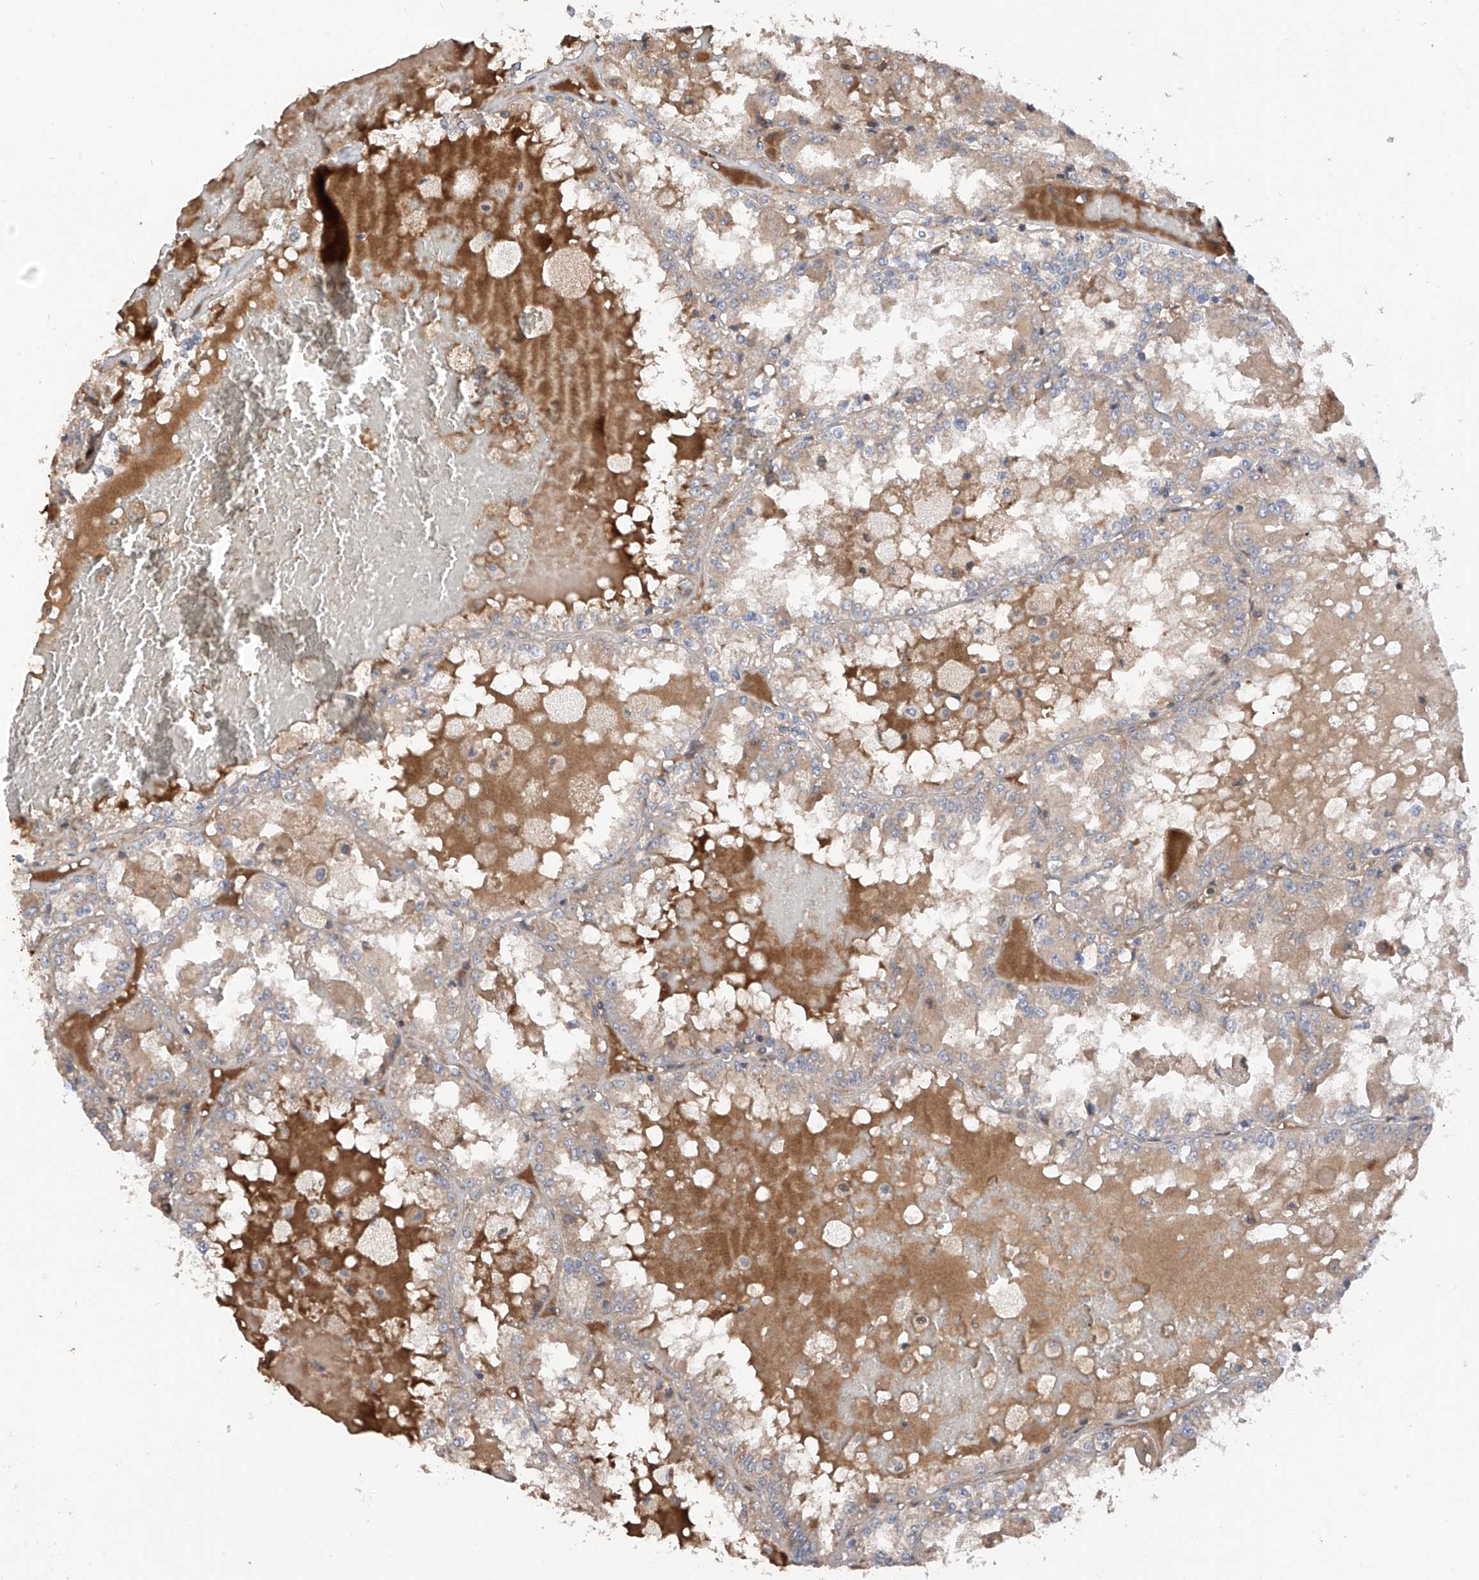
{"staining": {"intensity": "weak", "quantity": "<25%", "location": "cytoplasmic/membranous"}, "tissue": "renal cancer", "cell_type": "Tumor cells", "image_type": "cancer", "snomed": [{"axis": "morphology", "description": "Adenocarcinoma, NOS"}, {"axis": "topography", "description": "Kidney"}], "caption": "Immunohistochemistry (IHC) micrograph of renal cancer (adenocarcinoma) stained for a protein (brown), which shows no staining in tumor cells. (DAB (3,3'-diaminobenzidine) immunohistochemistry with hematoxylin counter stain).", "gene": "RPAIN", "patient": {"sex": "female", "age": 56}}